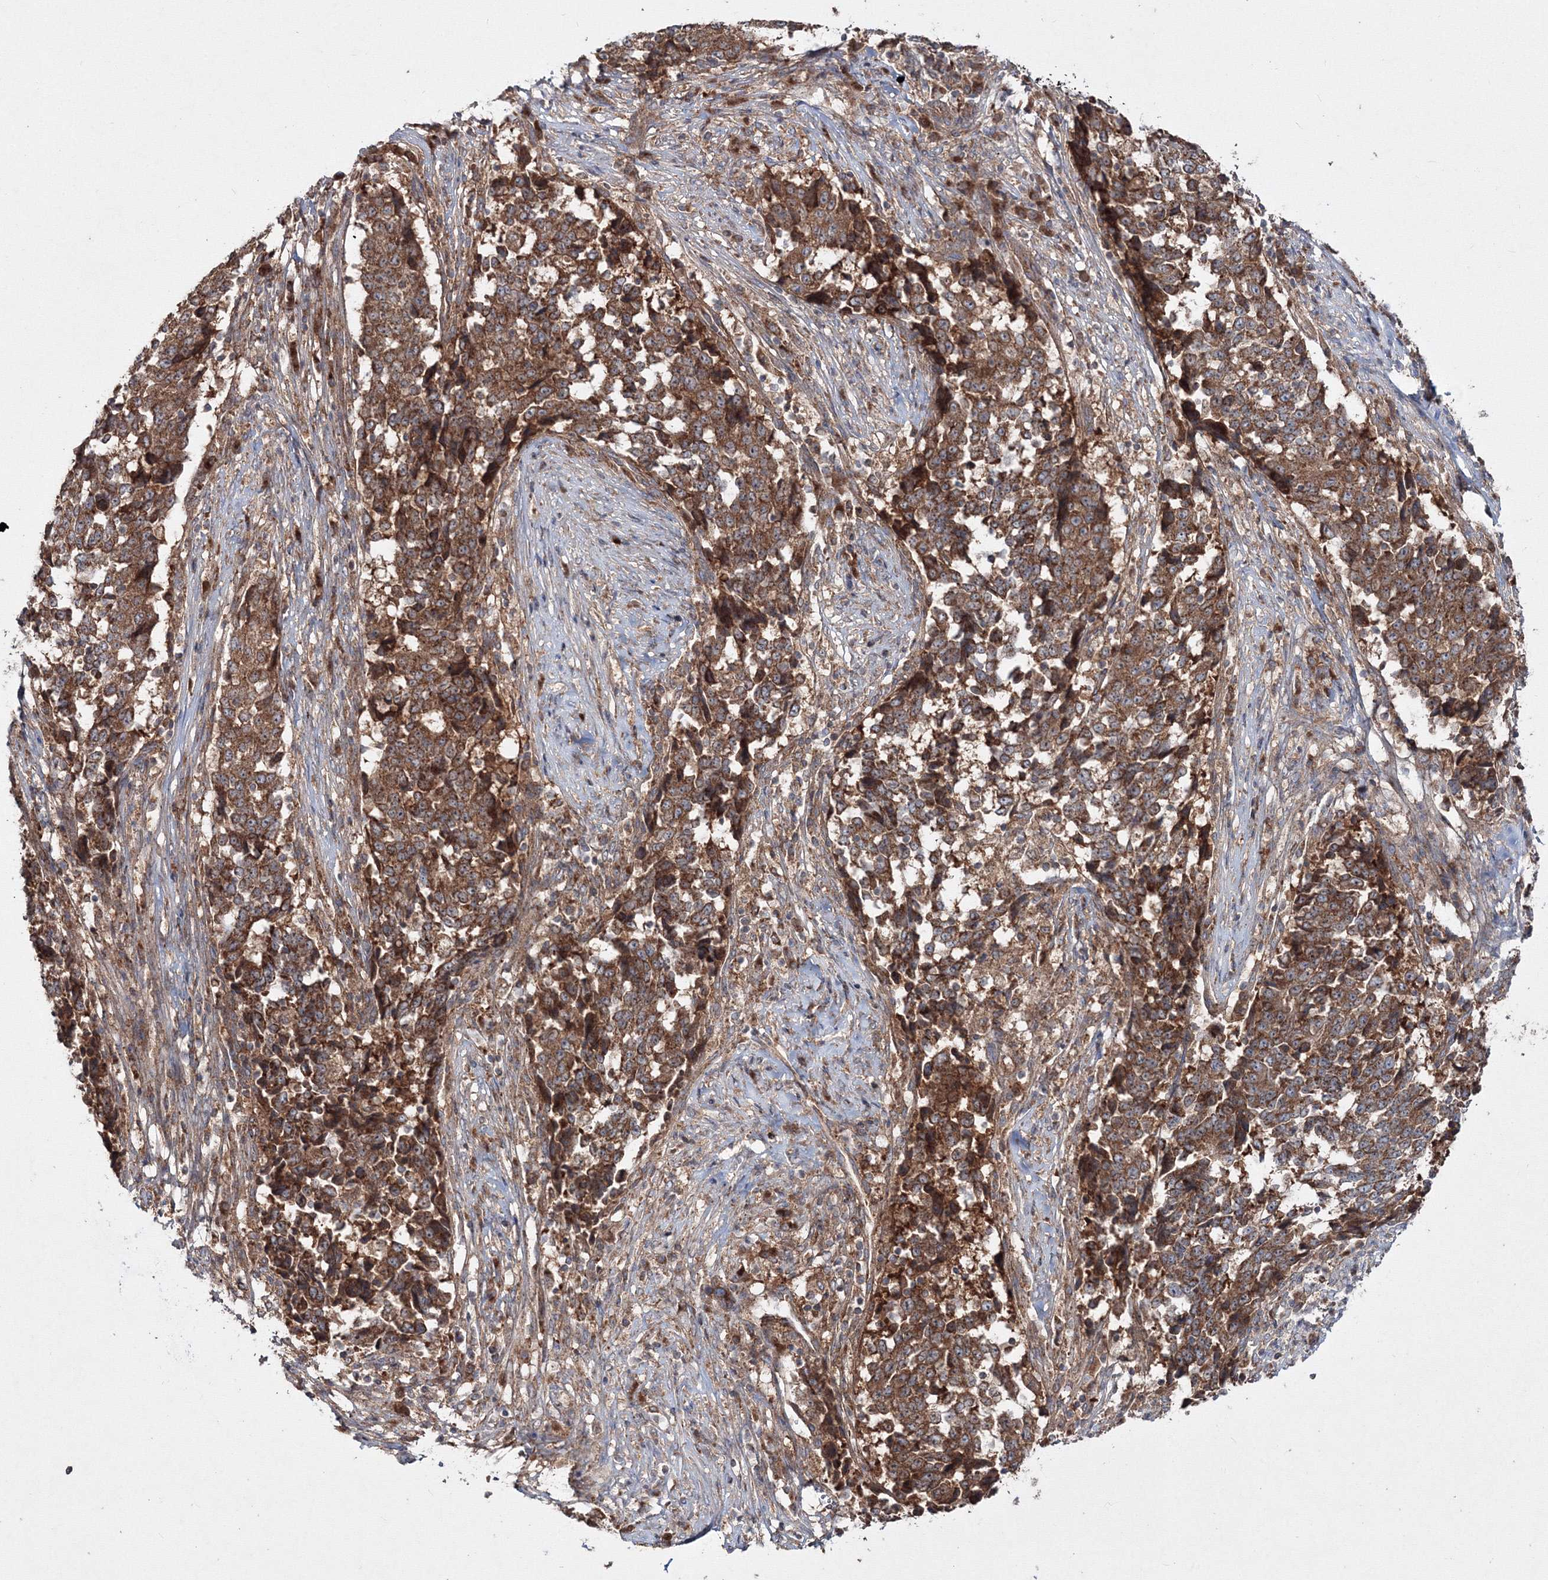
{"staining": {"intensity": "strong", "quantity": ">75%", "location": "cytoplasmic/membranous"}, "tissue": "stomach cancer", "cell_type": "Tumor cells", "image_type": "cancer", "snomed": [{"axis": "morphology", "description": "Adenocarcinoma, NOS"}, {"axis": "topography", "description": "Stomach"}], "caption": "About >75% of tumor cells in adenocarcinoma (stomach) demonstrate strong cytoplasmic/membranous protein staining as visualized by brown immunohistochemical staining.", "gene": "PEX13", "patient": {"sex": "male", "age": 59}}